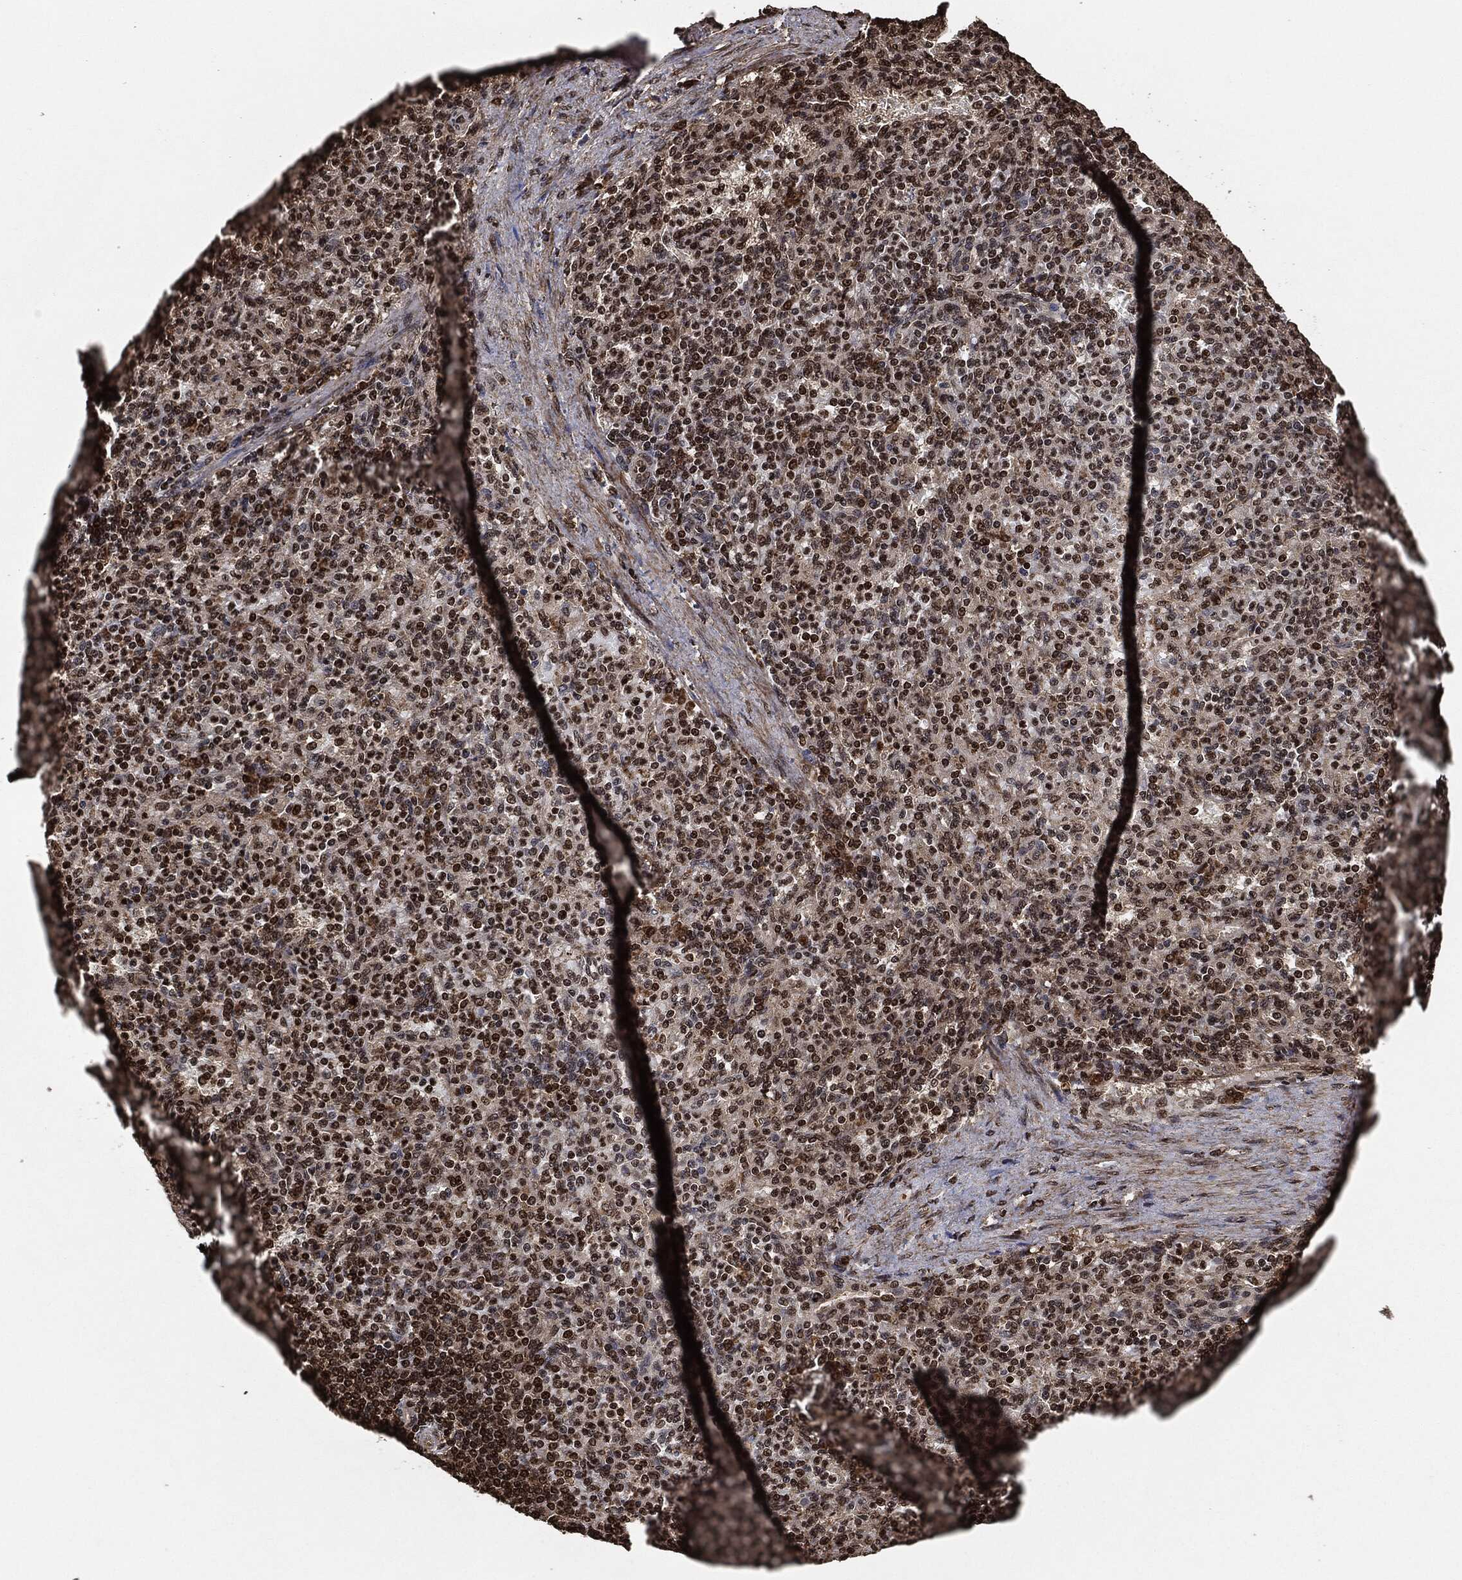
{"staining": {"intensity": "moderate", "quantity": ">75%", "location": "nuclear"}, "tissue": "spleen", "cell_type": "Cells in red pulp", "image_type": "normal", "snomed": [{"axis": "morphology", "description": "Normal tissue, NOS"}, {"axis": "topography", "description": "Spleen"}], "caption": "An IHC photomicrograph of unremarkable tissue is shown. Protein staining in brown shows moderate nuclear positivity in spleen within cells in red pulp.", "gene": "PDK1", "patient": {"sex": "female", "age": 74}}